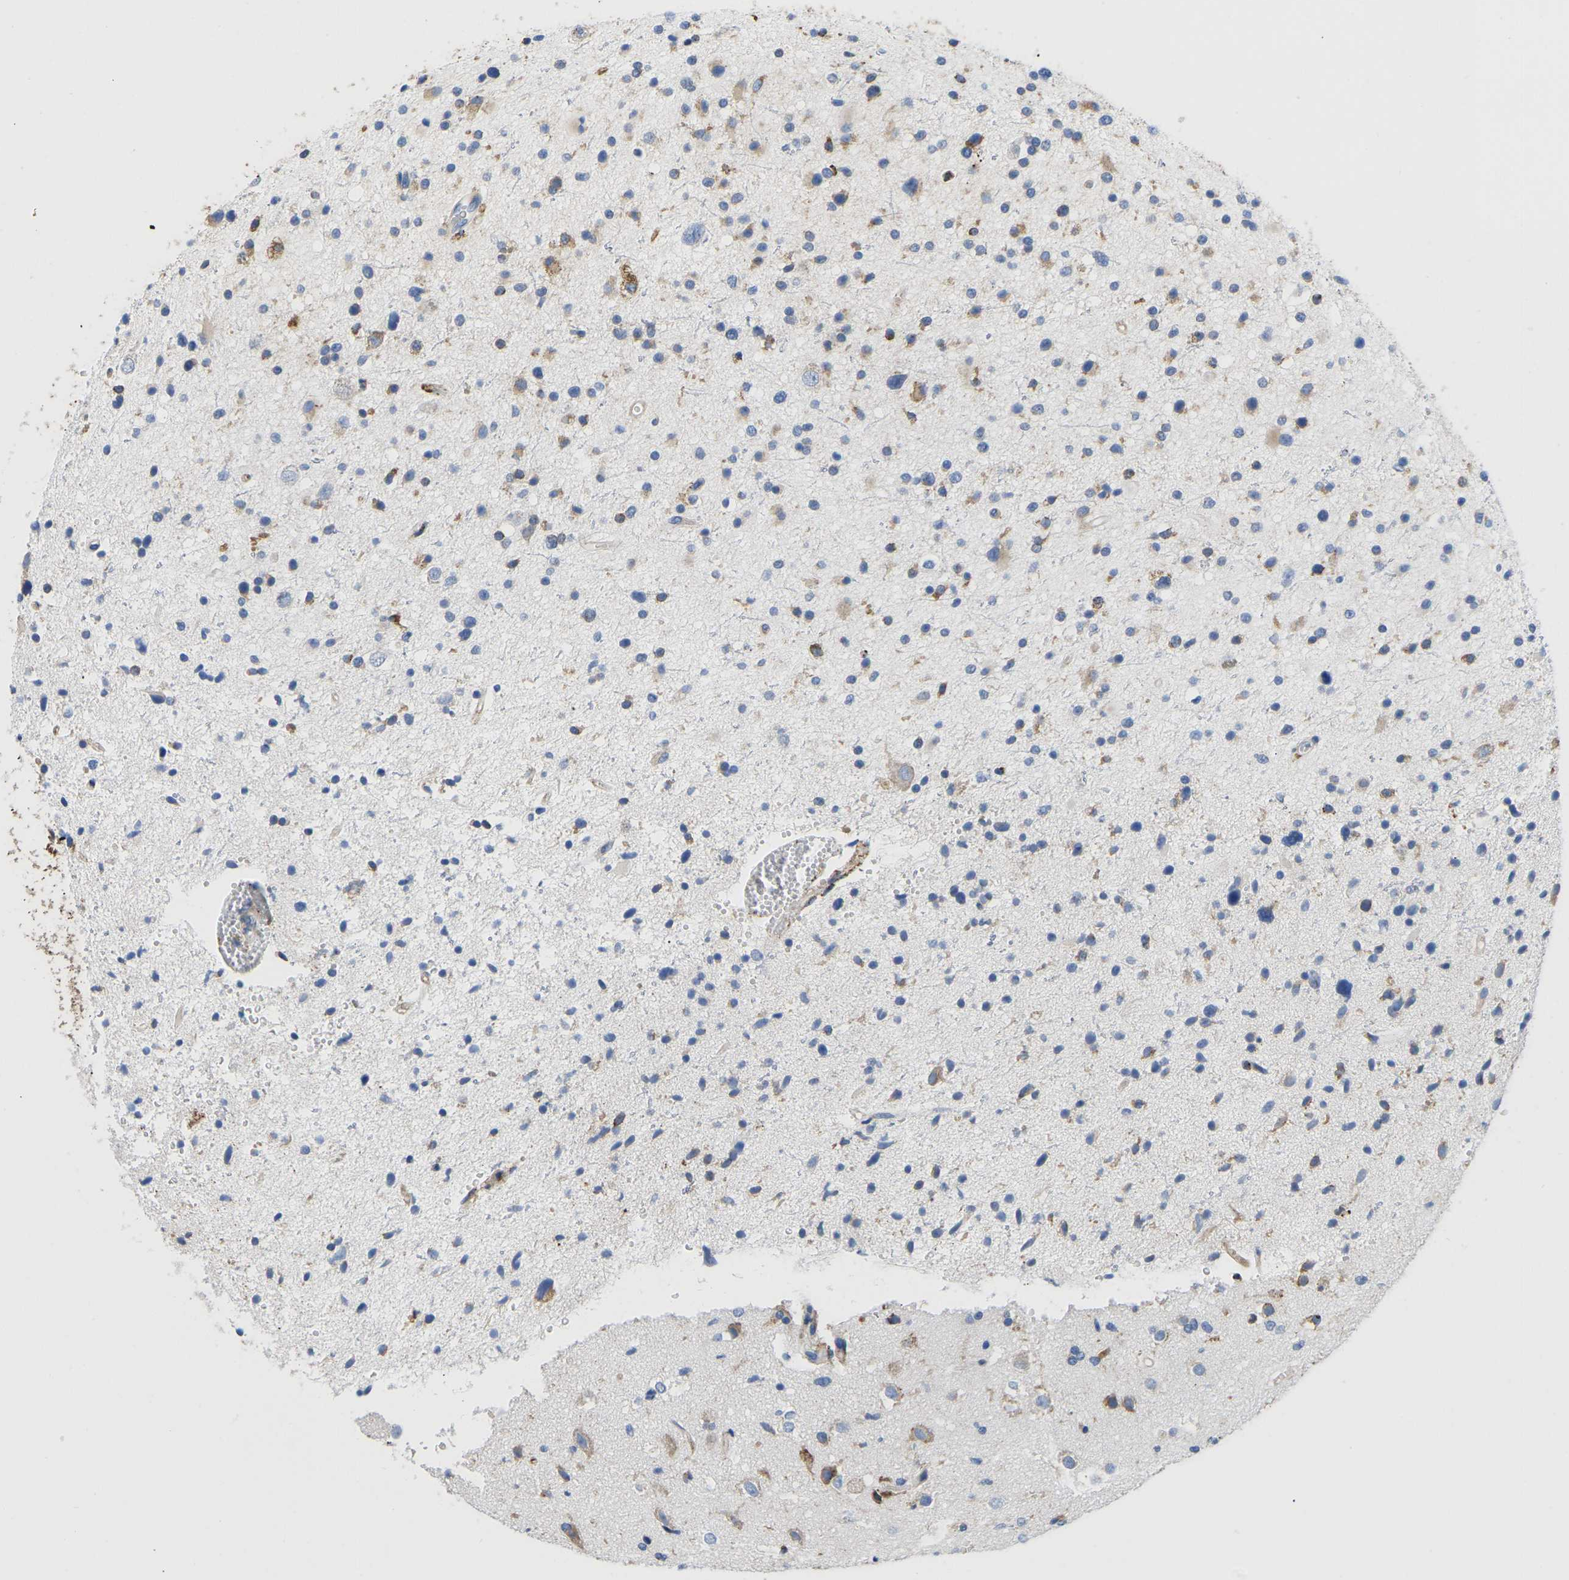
{"staining": {"intensity": "weak", "quantity": "<25%", "location": "cytoplasmic/membranous"}, "tissue": "glioma", "cell_type": "Tumor cells", "image_type": "cancer", "snomed": [{"axis": "morphology", "description": "Glioma, malignant, High grade"}, {"axis": "topography", "description": "Brain"}], "caption": "Tumor cells show no significant positivity in glioma.", "gene": "P4HB", "patient": {"sex": "male", "age": 33}}